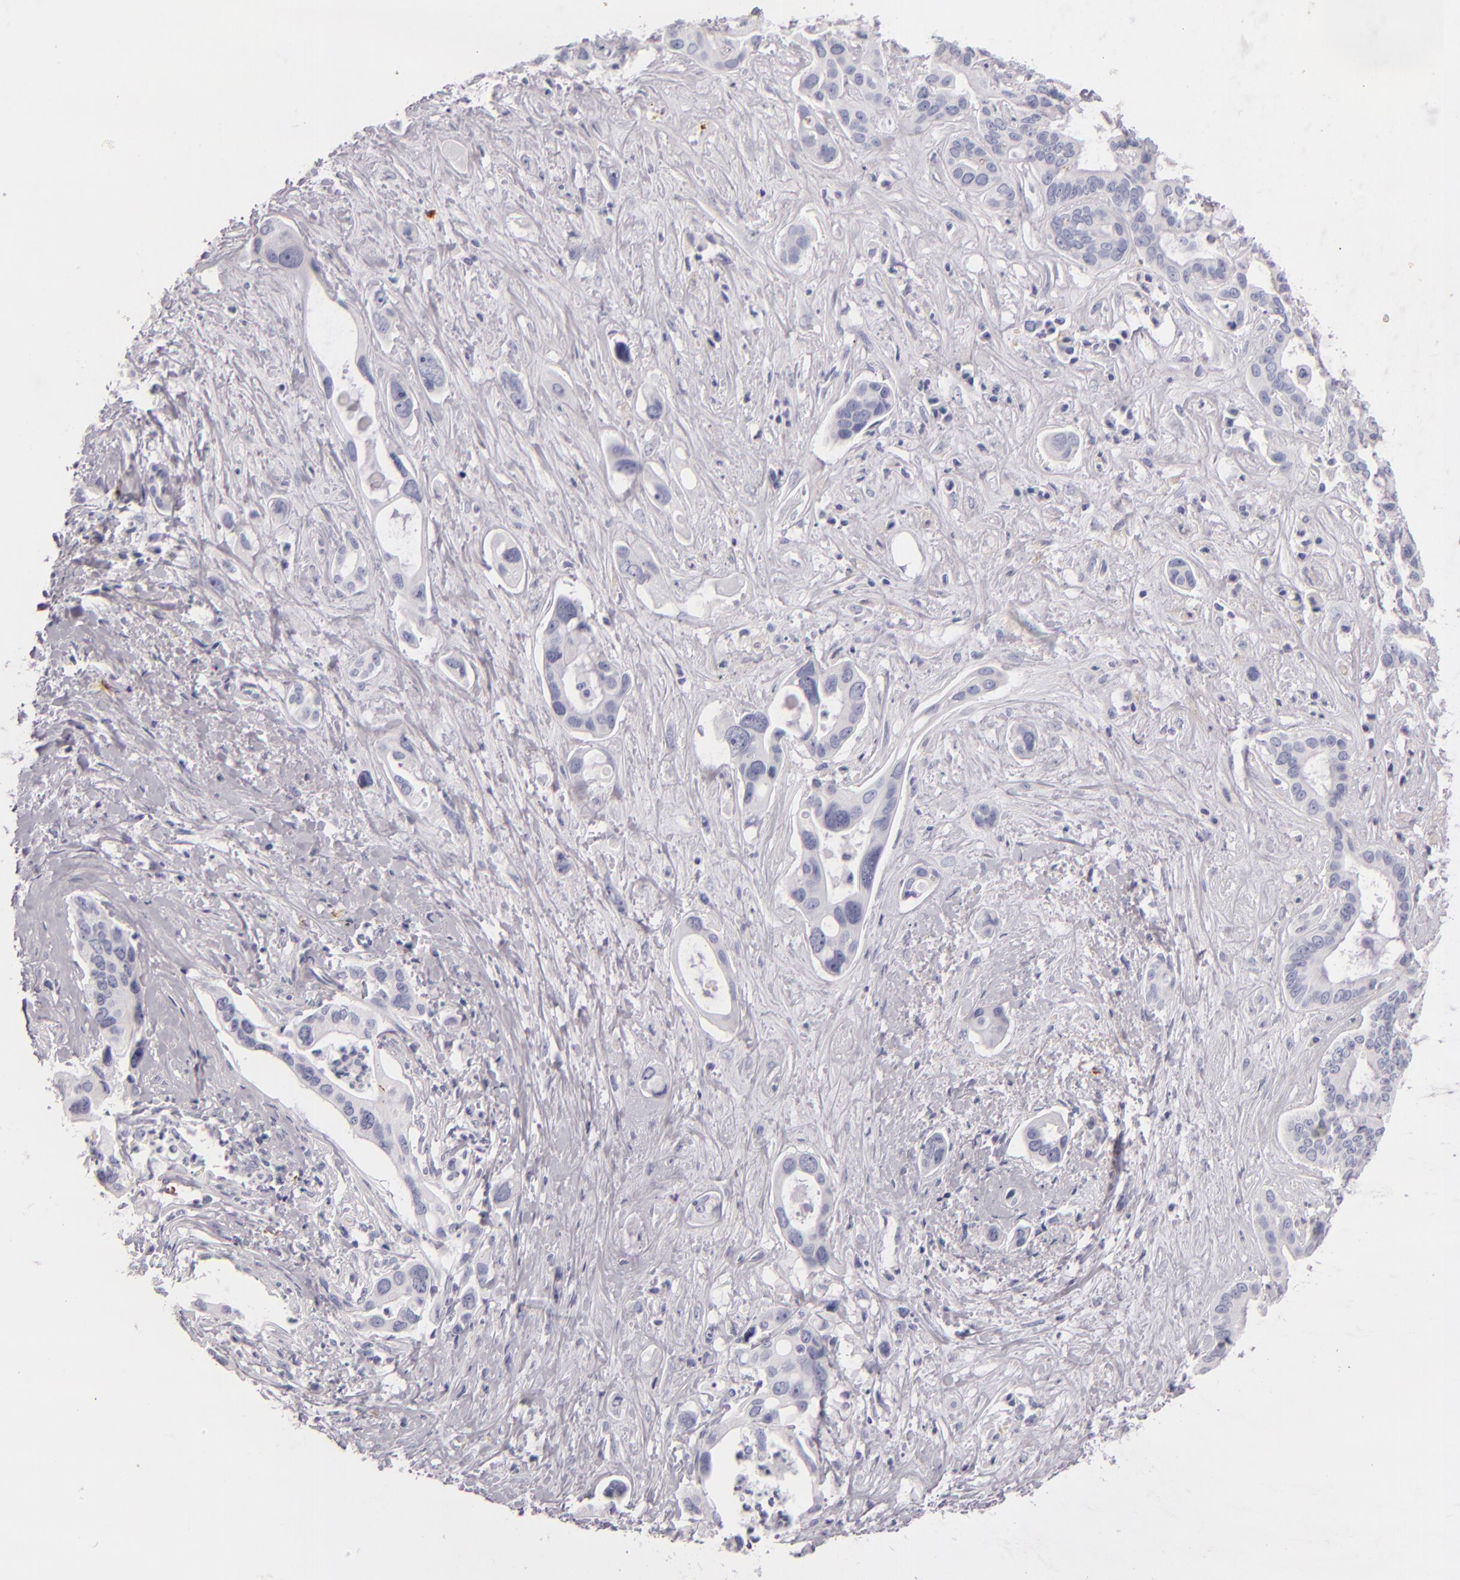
{"staining": {"intensity": "negative", "quantity": "none", "location": "none"}, "tissue": "liver cancer", "cell_type": "Tumor cells", "image_type": "cancer", "snomed": [{"axis": "morphology", "description": "Cholangiocarcinoma"}, {"axis": "topography", "description": "Liver"}], "caption": "A high-resolution photomicrograph shows IHC staining of liver cancer (cholangiocarcinoma), which shows no significant staining in tumor cells.", "gene": "CD207", "patient": {"sex": "female", "age": 65}}